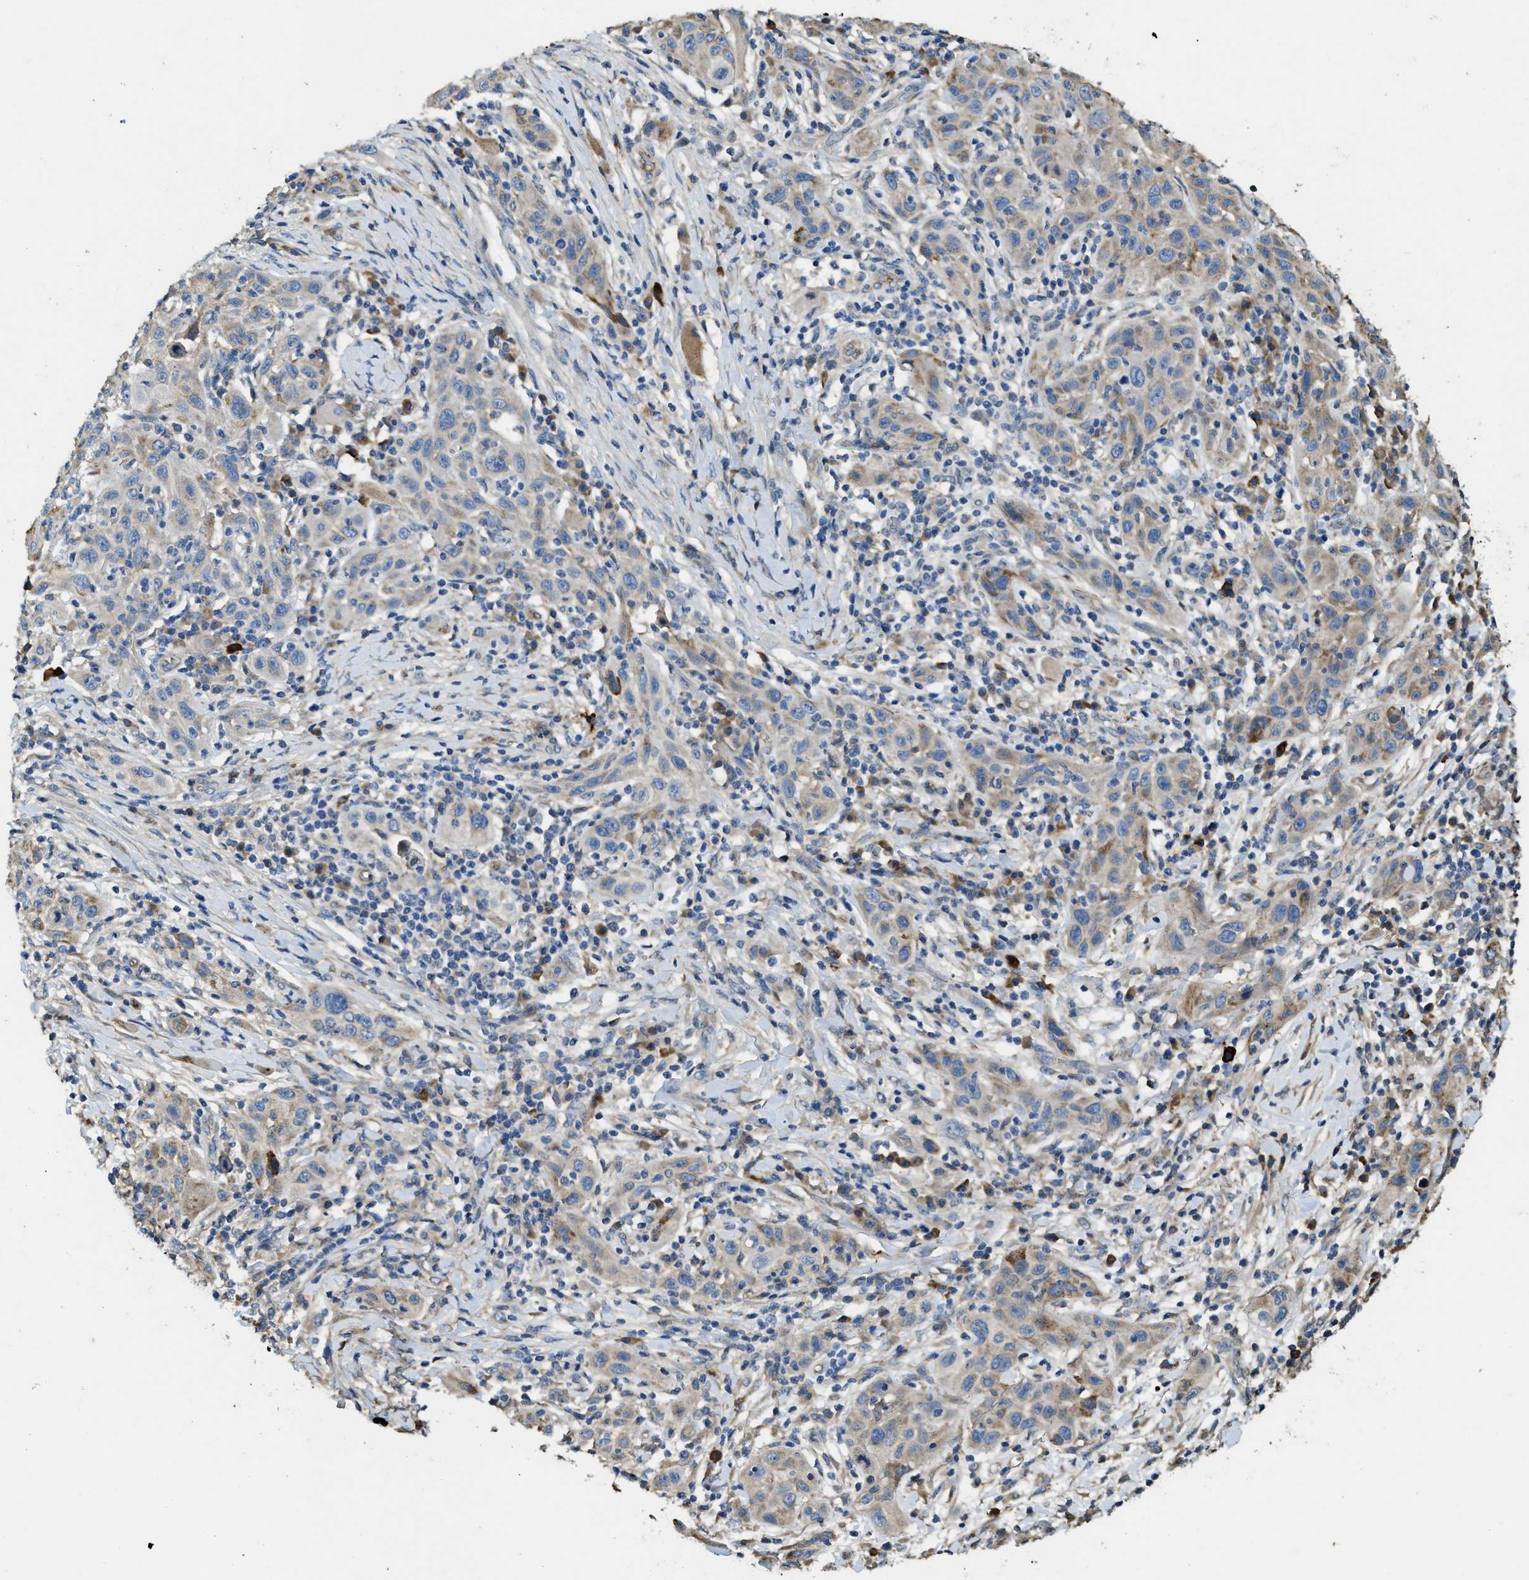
{"staining": {"intensity": "moderate", "quantity": "<25%", "location": "cytoplasmic/membranous"}, "tissue": "skin cancer", "cell_type": "Tumor cells", "image_type": "cancer", "snomed": [{"axis": "morphology", "description": "Squamous cell carcinoma, NOS"}, {"axis": "topography", "description": "Skin"}], "caption": "Skin cancer stained with DAB (3,3'-diaminobenzidine) IHC displays low levels of moderate cytoplasmic/membranous staining in about <25% of tumor cells. The protein is stained brown, and the nuclei are stained in blue (DAB IHC with brightfield microscopy, high magnification).", "gene": "RIPK2", "patient": {"sex": "female", "age": 88}}